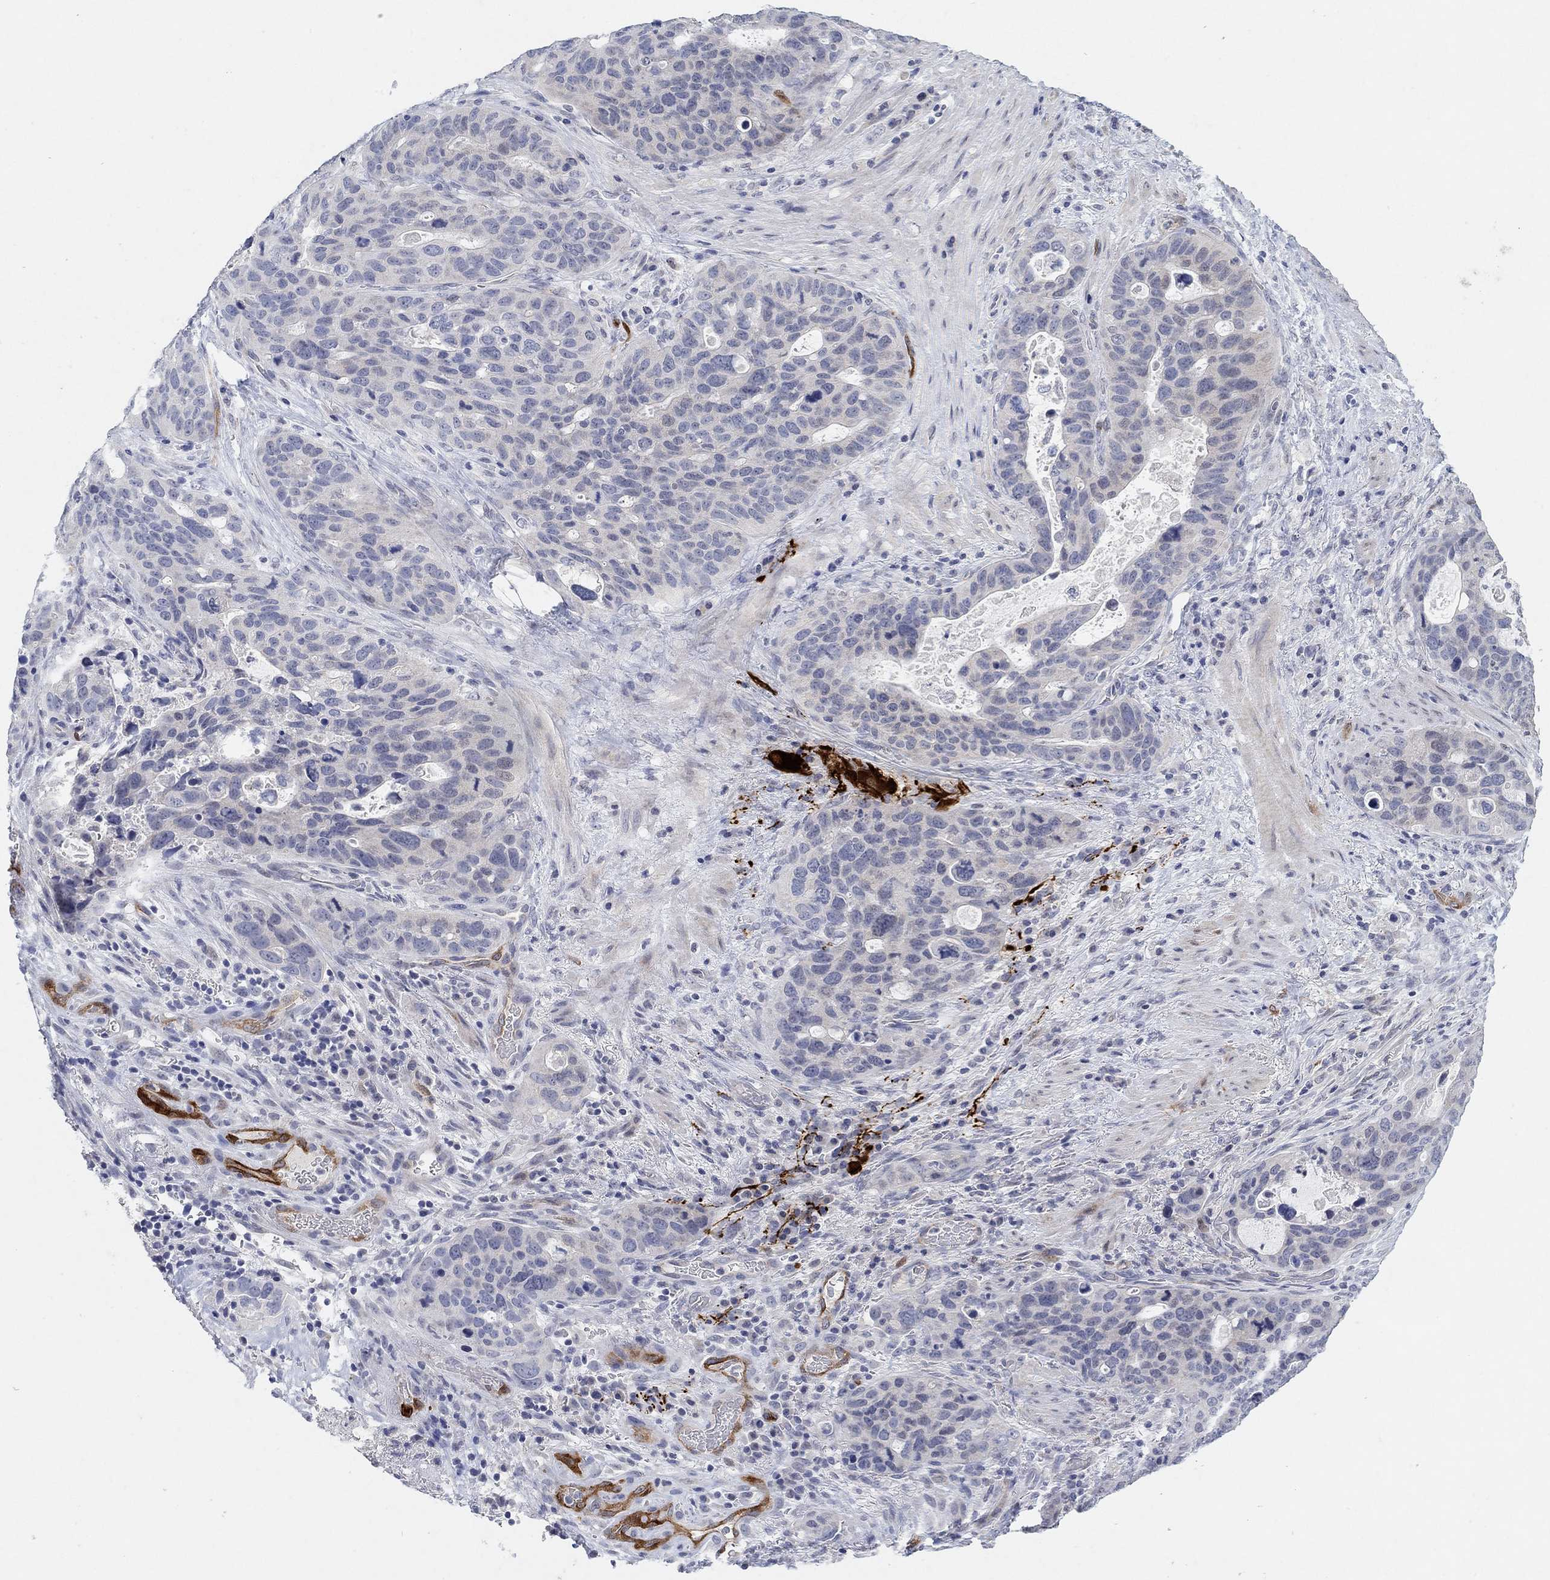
{"staining": {"intensity": "negative", "quantity": "none", "location": "none"}, "tissue": "stomach cancer", "cell_type": "Tumor cells", "image_type": "cancer", "snomed": [{"axis": "morphology", "description": "Adenocarcinoma, NOS"}, {"axis": "topography", "description": "Stomach"}], "caption": "Immunohistochemistry (IHC) image of human stomach cancer (adenocarcinoma) stained for a protein (brown), which displays no staining in tumor cells.", "gene": "VAT1L", "patient": {"sex": "male", "age": 54}}